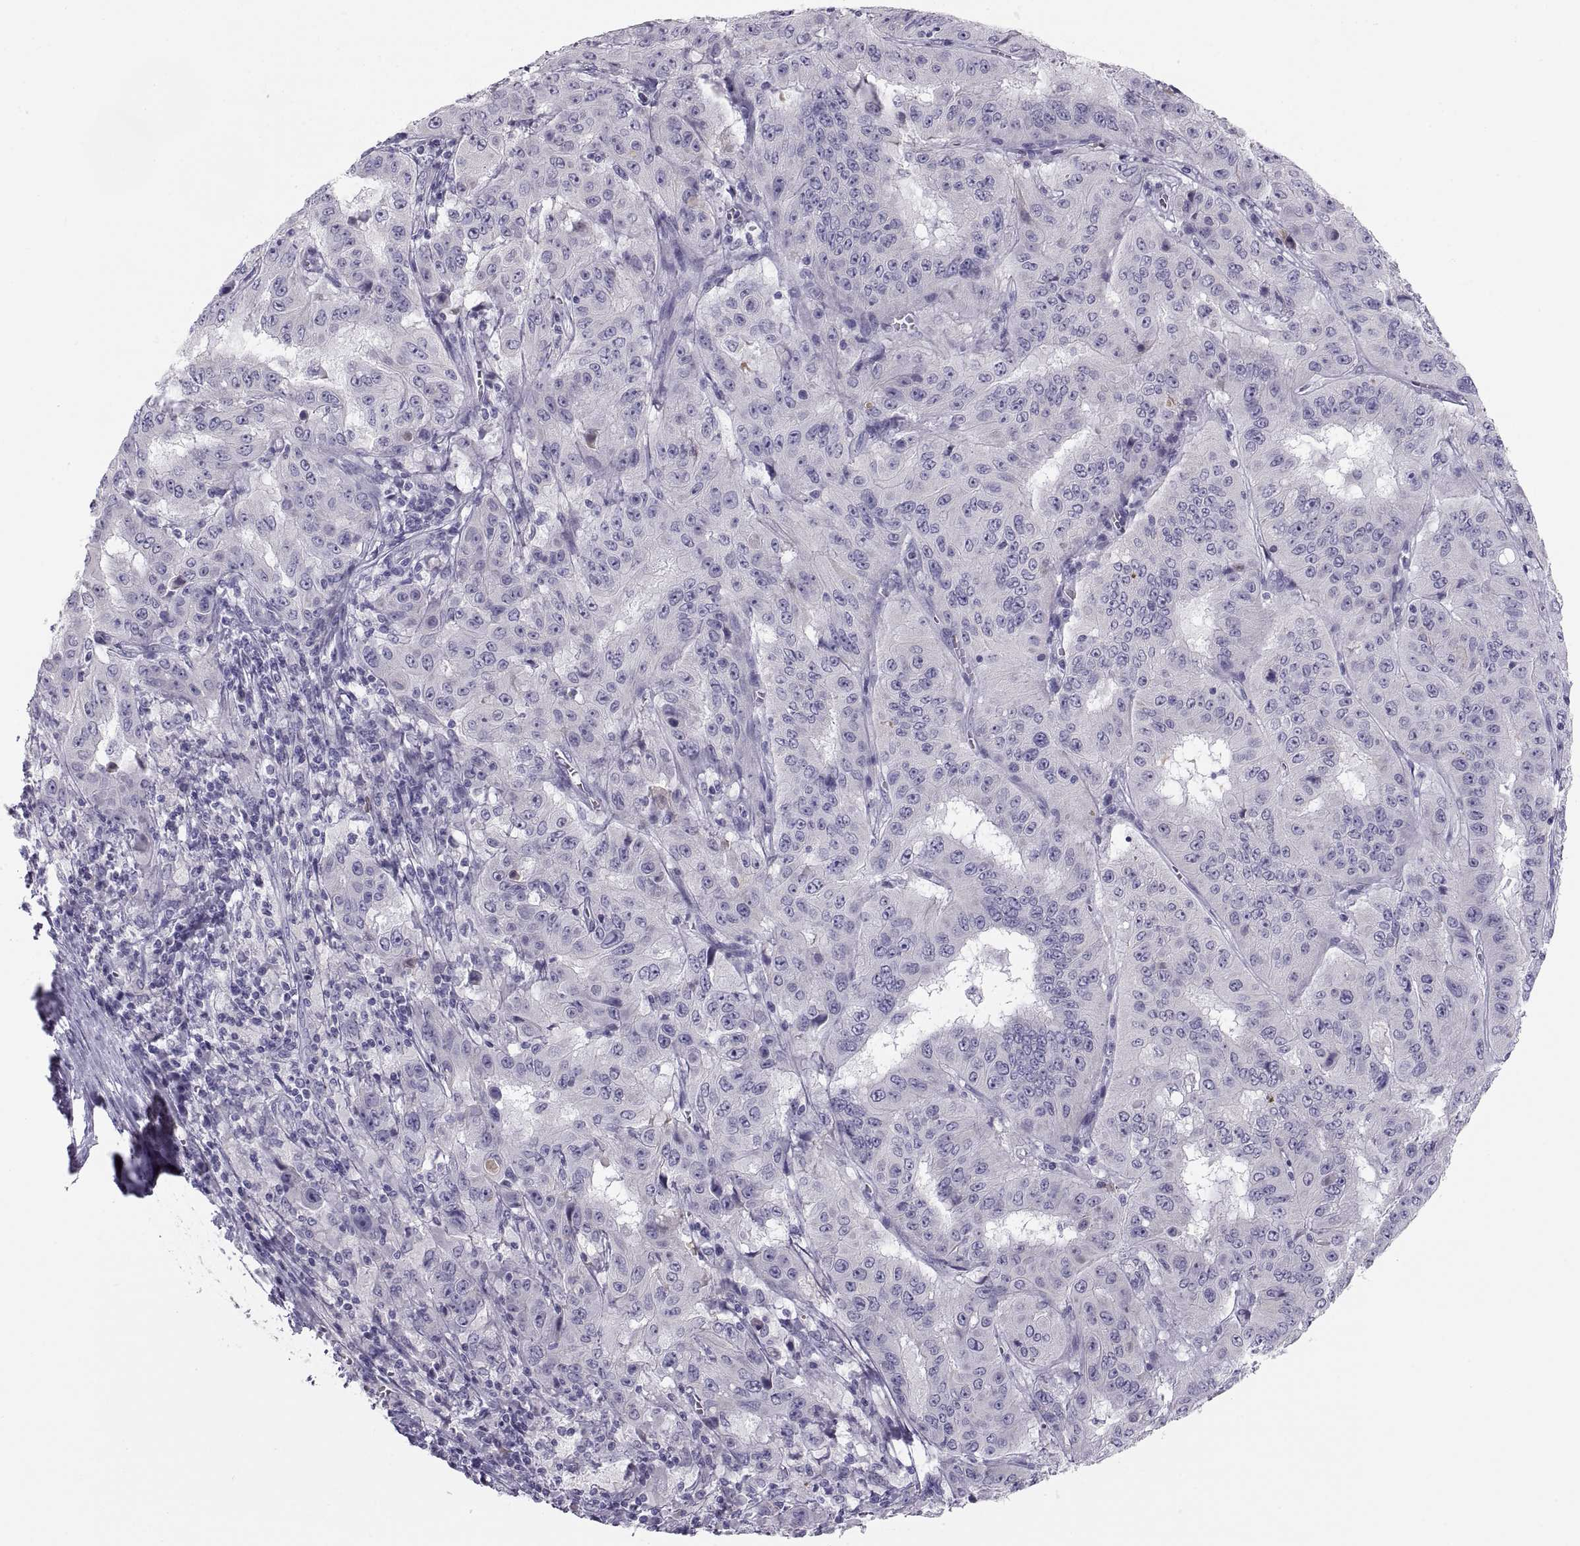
{"staining": {"intensity": "negative", "quantity": "none", "location": "none"}, "tissue": "pancreatic cancer", "cell_type": "Tumor cells", "image_type": "cancer", "snomed": [{"axis": "morphology", "description": "Adenocarcinoma, NOS"}, {"axis": "topography", "description": "Pancreas"}], "caption": "IHC histopathology image of human pancreatic cancer (adenocarcinoma) stained for a protein (brown), which reveals no staining in tumor cells.", "gene": "MAGEB2", "patient": {"sex": "male", "age": 63}}